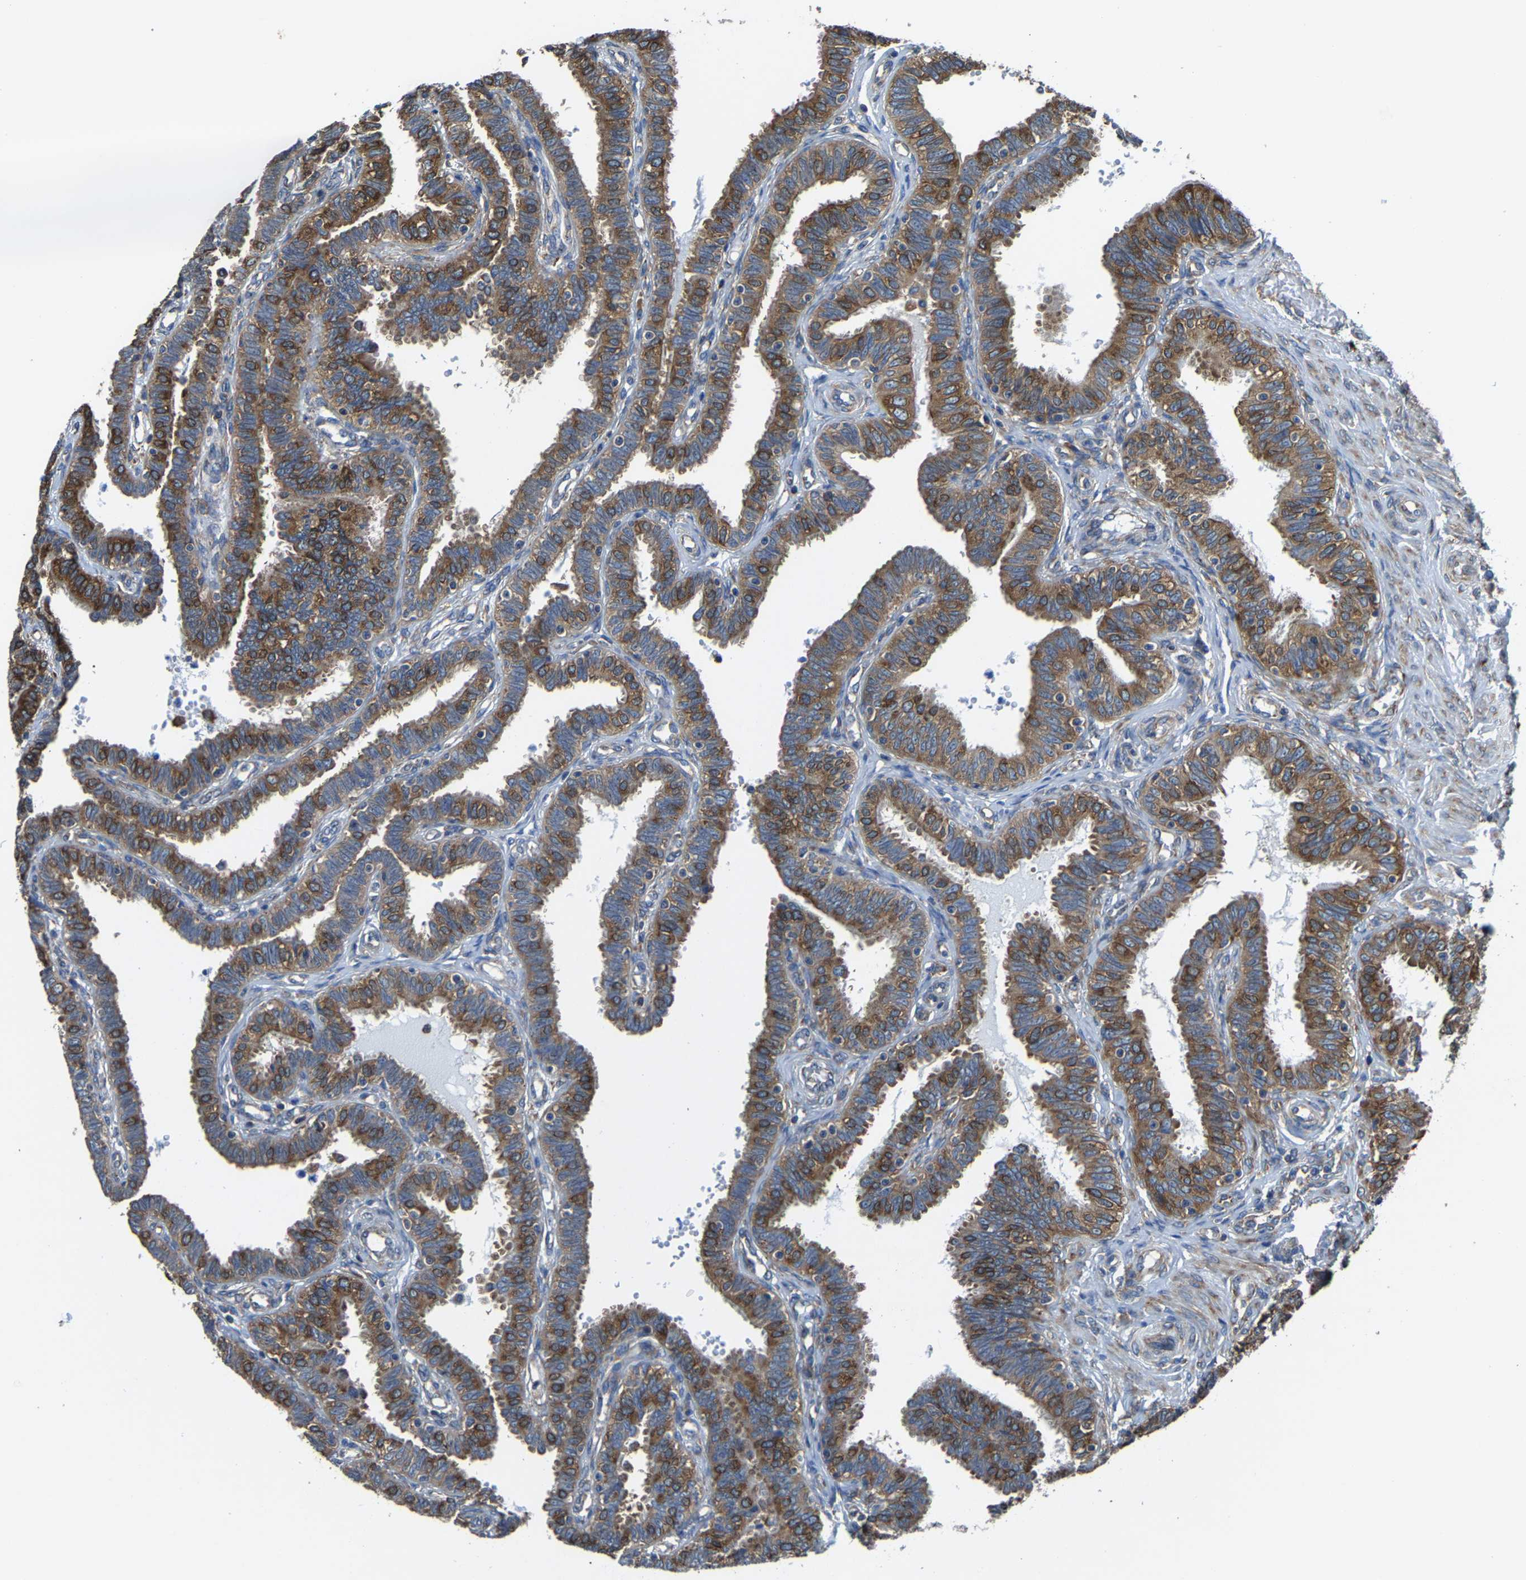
{"staining": {"intensity": "strong", "quantity": "25%-75%", "location": "cytoplasmic/membranous"}, "tissue": "fallopian tube", "cell_type": "Glandular cells", "image_type": "normal", "snomed": [{"axis": "morphology", "description": "Normal tissue, NOS"}, {"axis": "topography", "description": "Fallopian tube"}, {"axis": "topography", "description": "Placenta"}], "caption": "Glandular cells exhibit high levels of strong cytoplasmic/membranous staining in approximately 25%-75% of cells in unremarkable fallopian tube.", "gene": "G3BP2", "patient": {"sex": "female", "age": 34}}